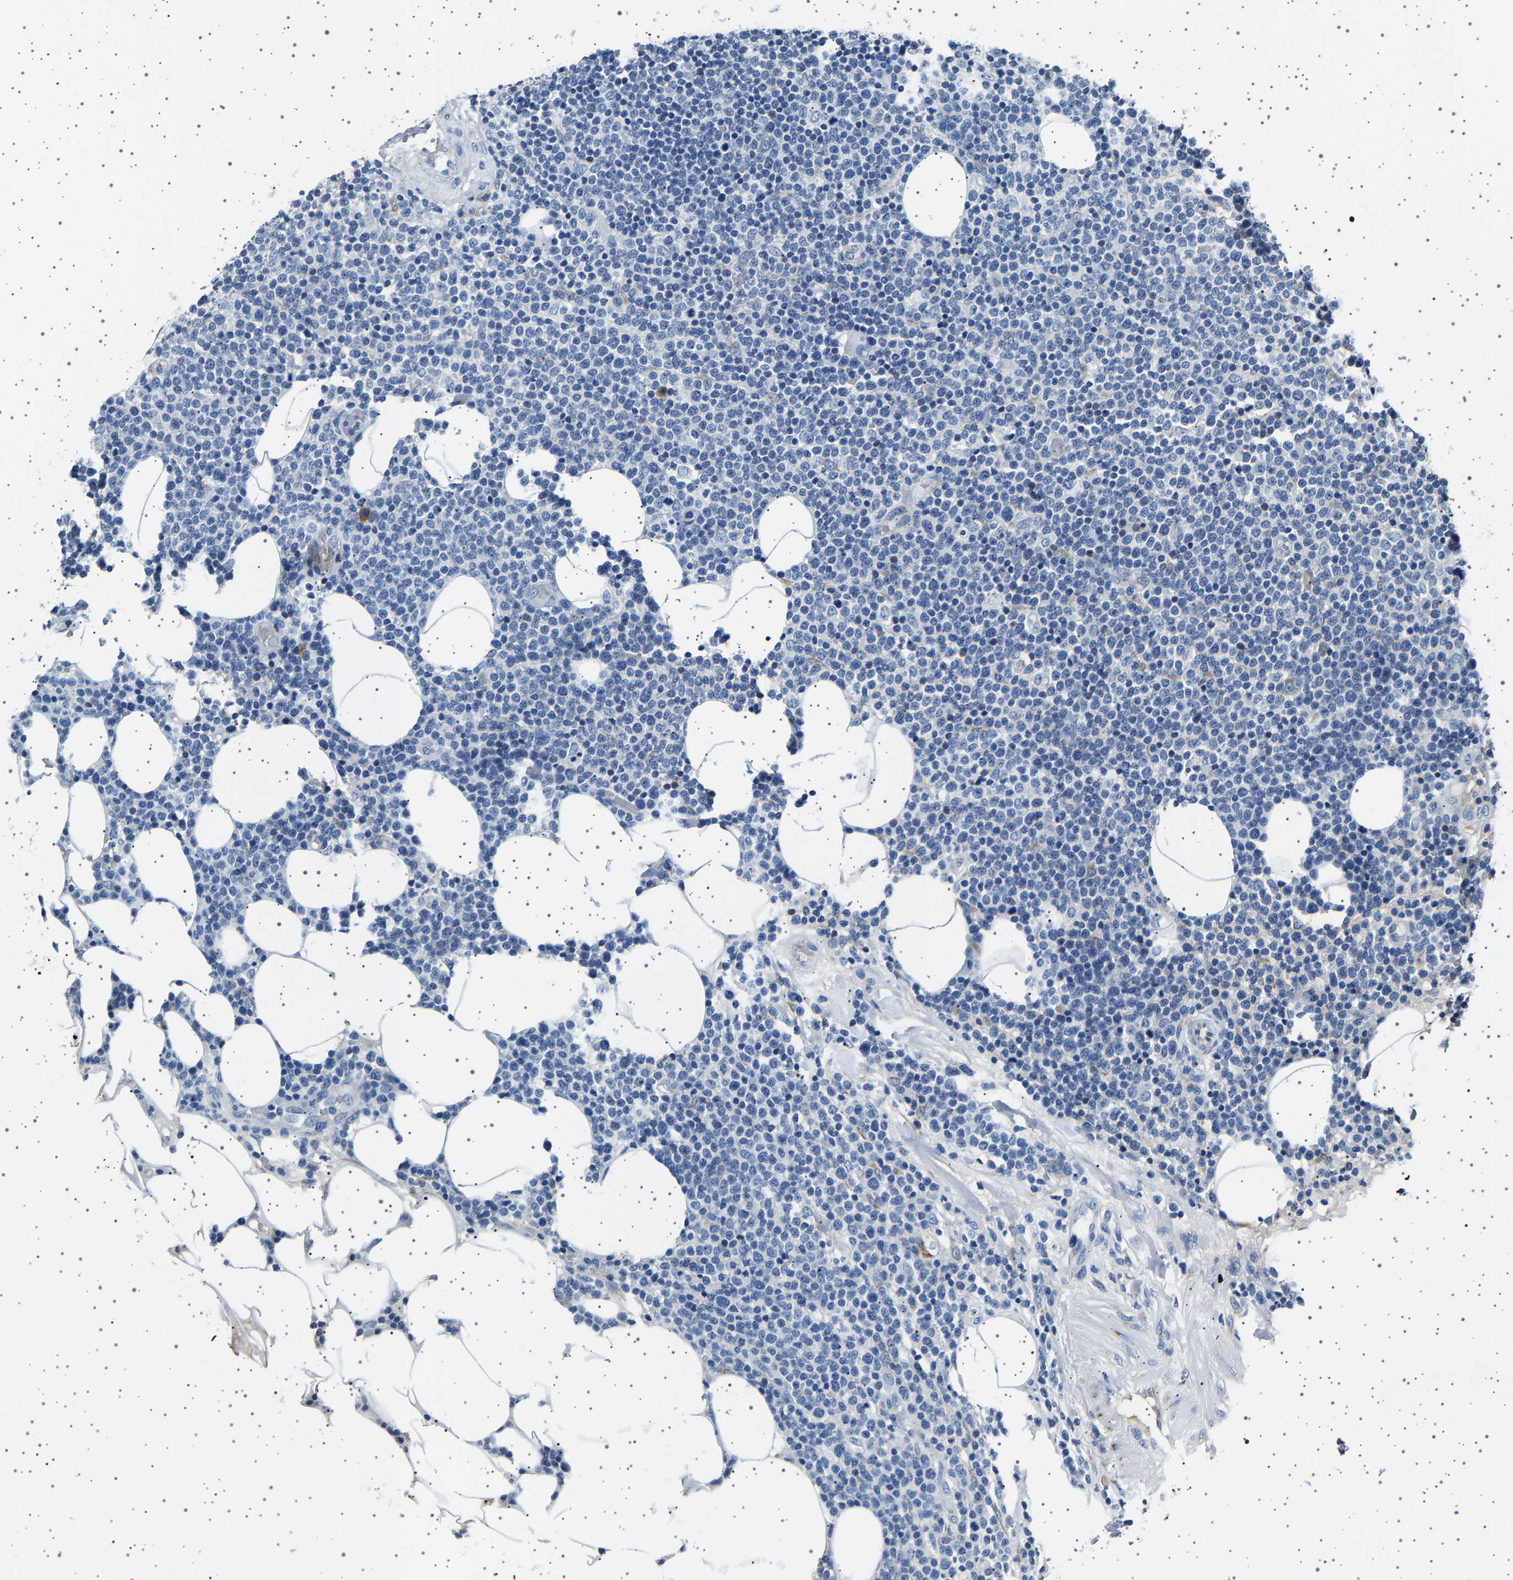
{"staining": {"intensity": "negative", "quantity": "none", "location": "none"}, "tissue": "lymphoma", "cell_type": "Tumor cells", "image_type": "cancer", "snomed": [{"axis": "morphology", "description": "Malignant lymphoma, non-Hodgkin's type, High grade"}, {"axis": "topography", "description": "Lymph node"}], "caption": "Human lymphoma stained for a protein using immunohistochemistry (IHC) exhibits no expression in tumor cells.", "gene": "FTCD", "patient": {"sex": "male", "age": 61}}